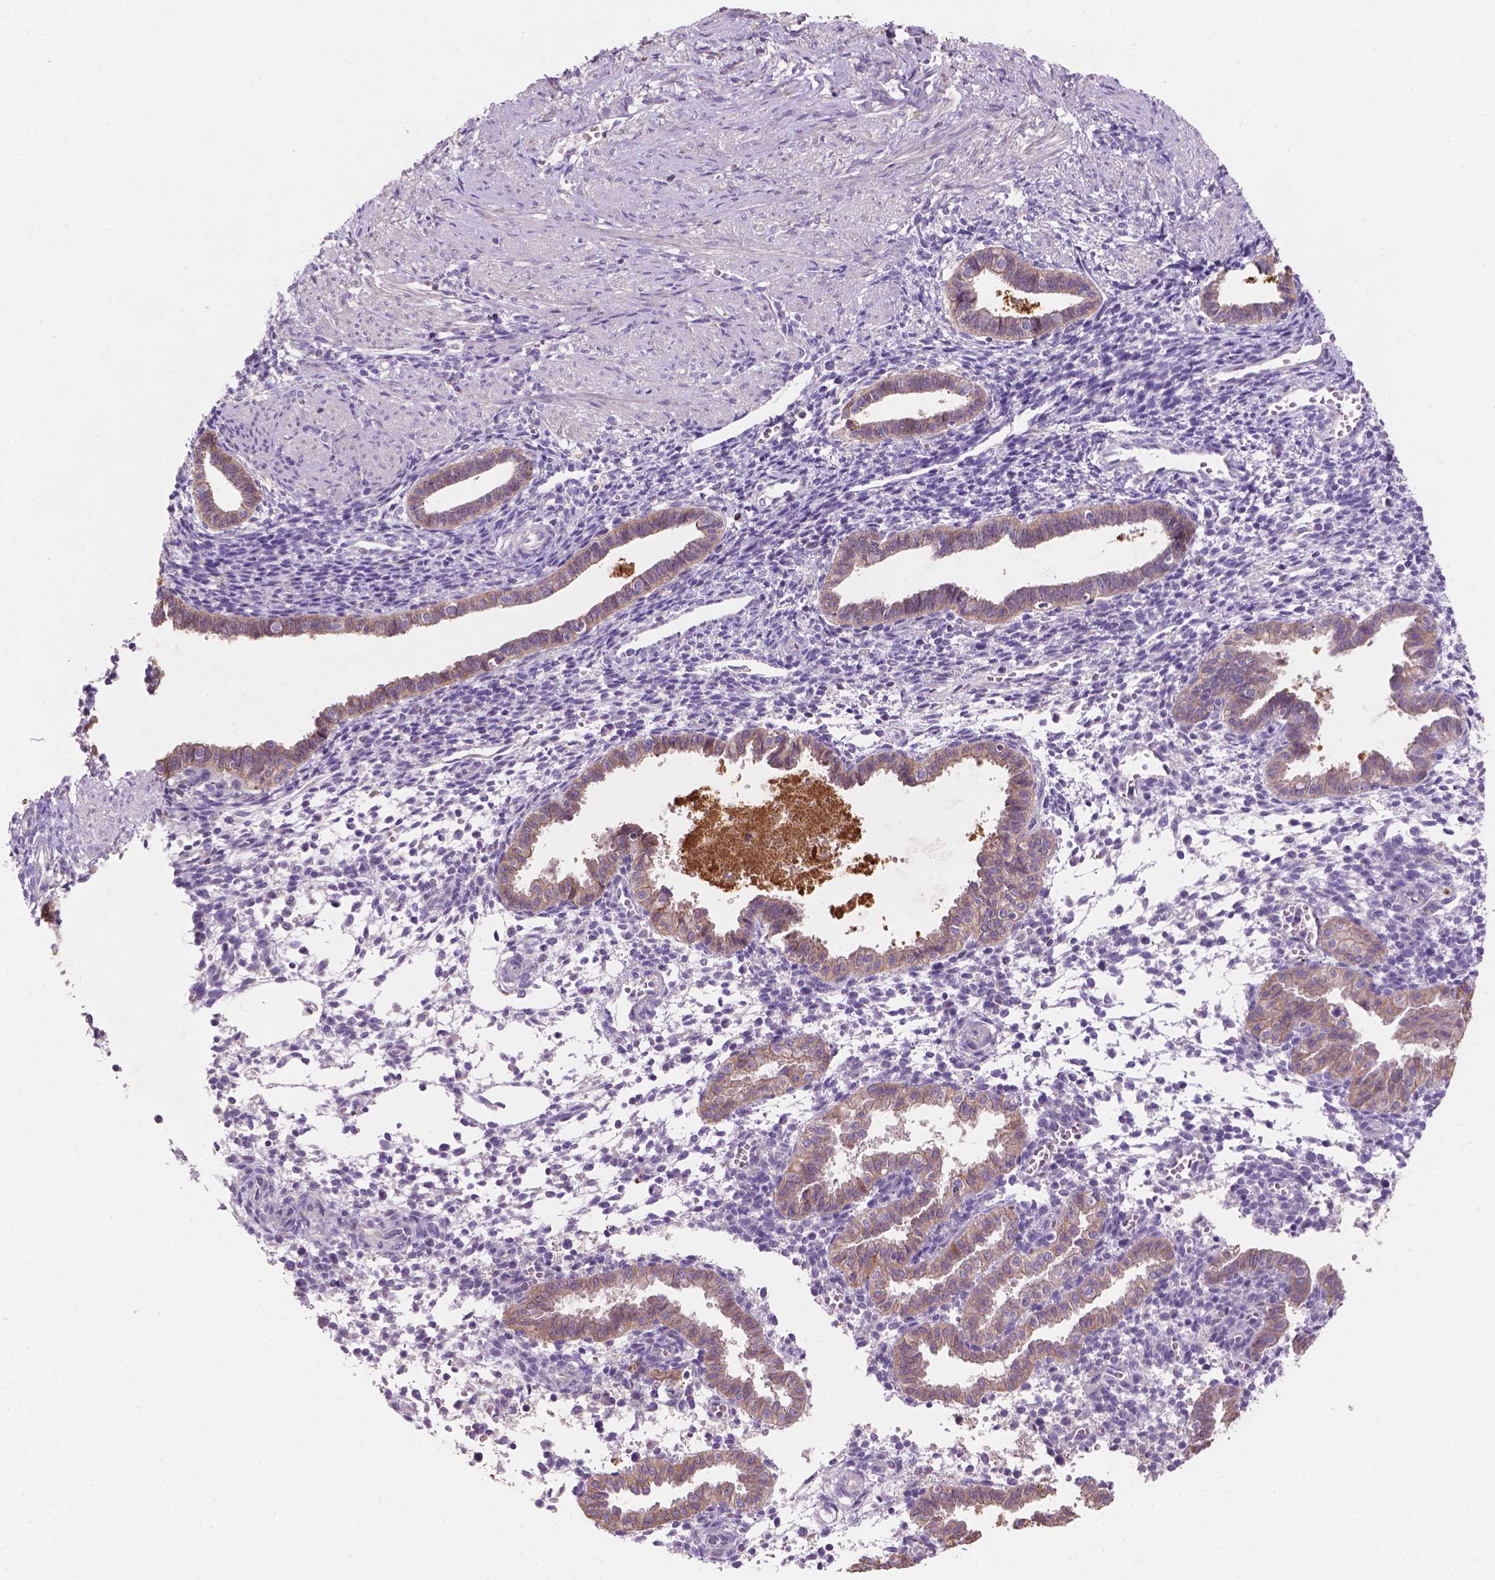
{"staining": {"intensity": "negative", "quantity": "none", "location": "none"}, "tissue": "endometrium", "cell_type": "Cells in endometrial stroma", "image_type": "normal", "snomed": [{"axis": "morphology", "description": "Normal tissue, NOS"}, {"axis": "topography", "description": "Endometrium"}], "caption": "Immunohistochemical staining of benign endometrium displays no significant positivity in cells in endometrial stroma. The staining was performed using DAB to visualize the protein expression in brown, while the nuclei were stained in blue with hematoxylin (Magnification: 20x).", "gene": "MKRN2OS", "patient": {"sex": "female", "age": 37}}